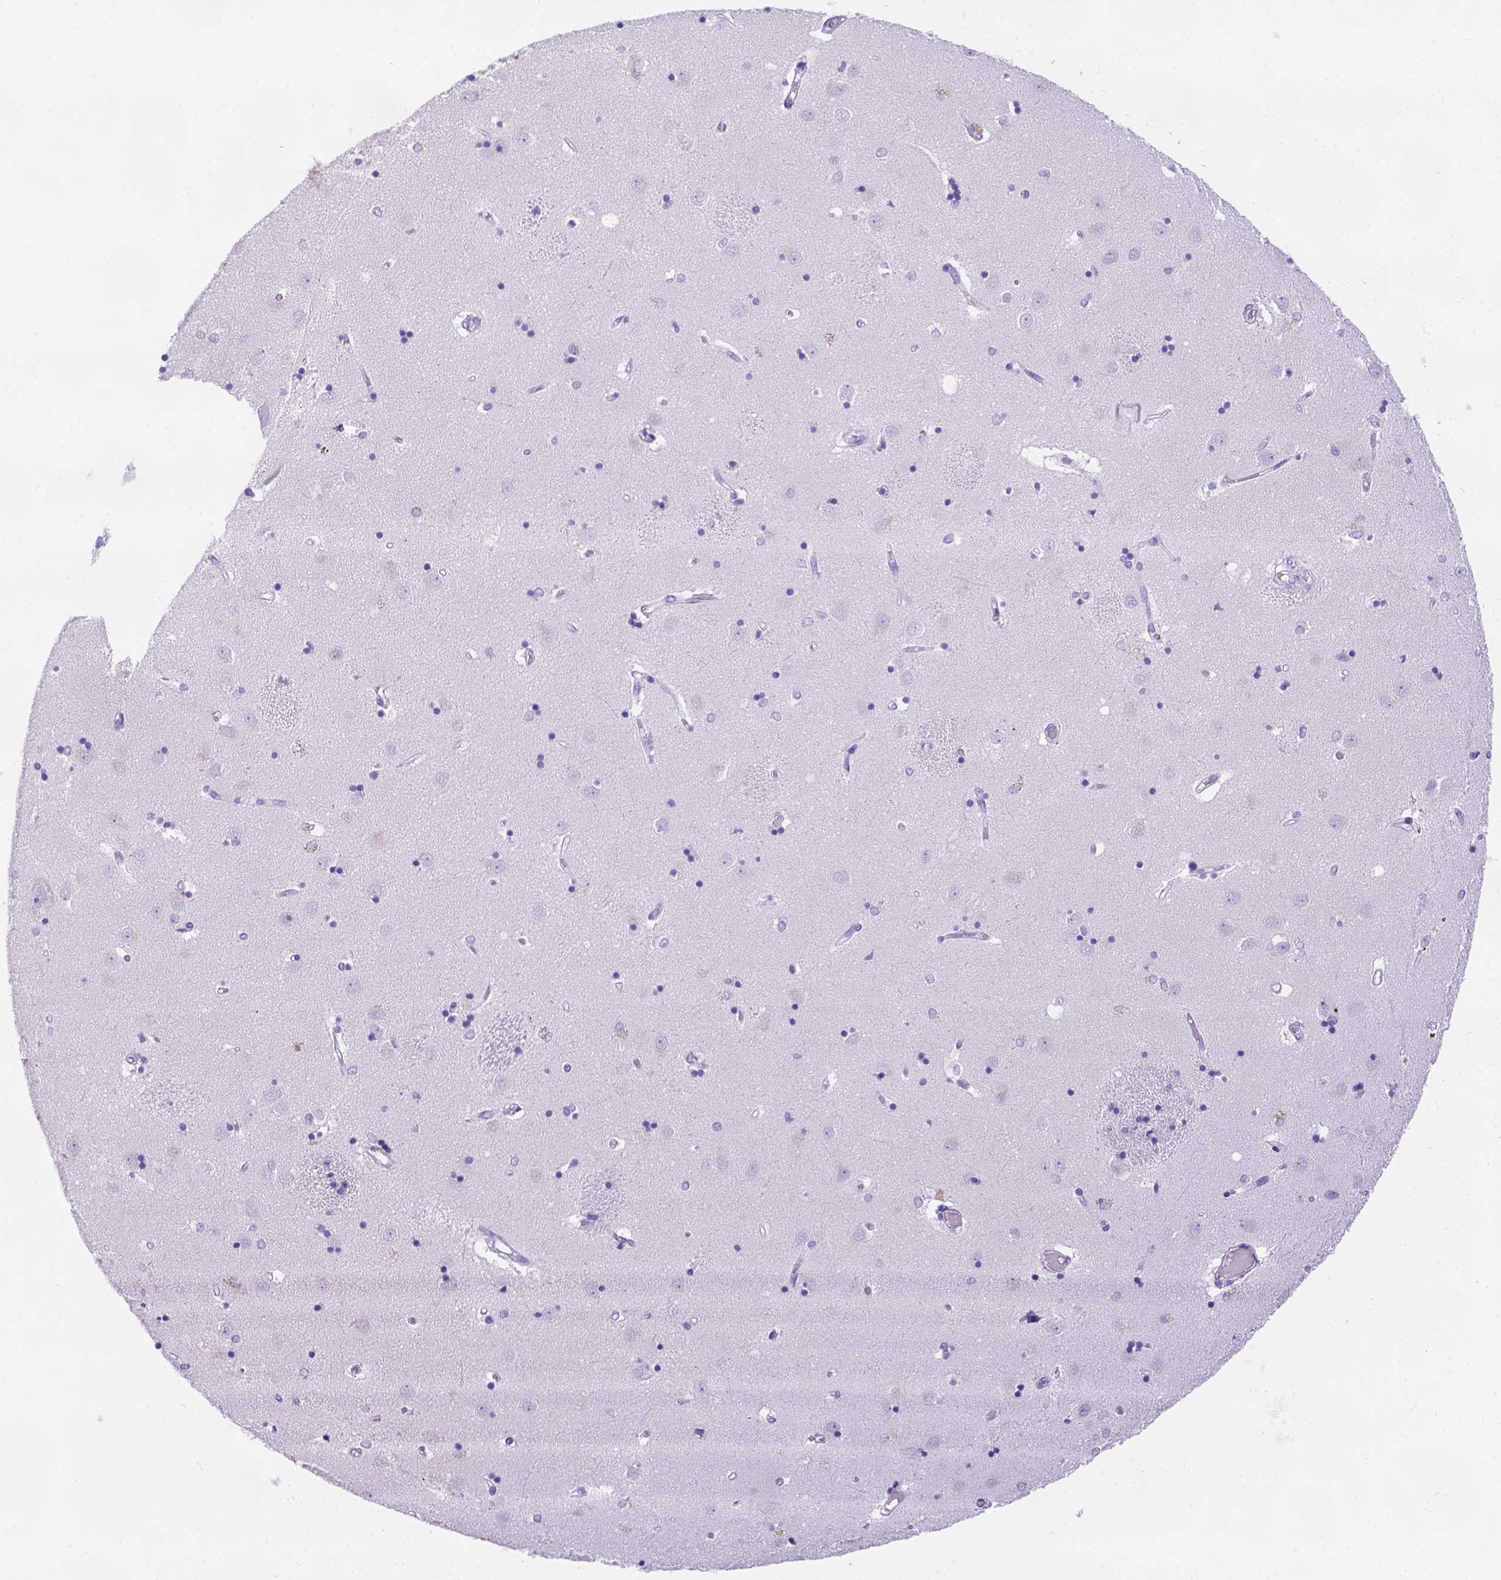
{"staining": {"intensity": "negative", "quantity": "none", "location": "none"}, "tissue": "caudate", "cell_type": "Glial cells", "image_type": "normal", "snomed": [{"axis": "morphology", "description": "Normal tissue, NOS"}, {"axis": "topography", "description": "Lateral ventricle wall"}], "caption": "High power microscopy photomicrograph of an immunohistochemistry (IHC) image of benign caudate, revealing no significant positivity in glial cells.", "gene": "MLN", "patient": {"sex": "male", "age": 54}}